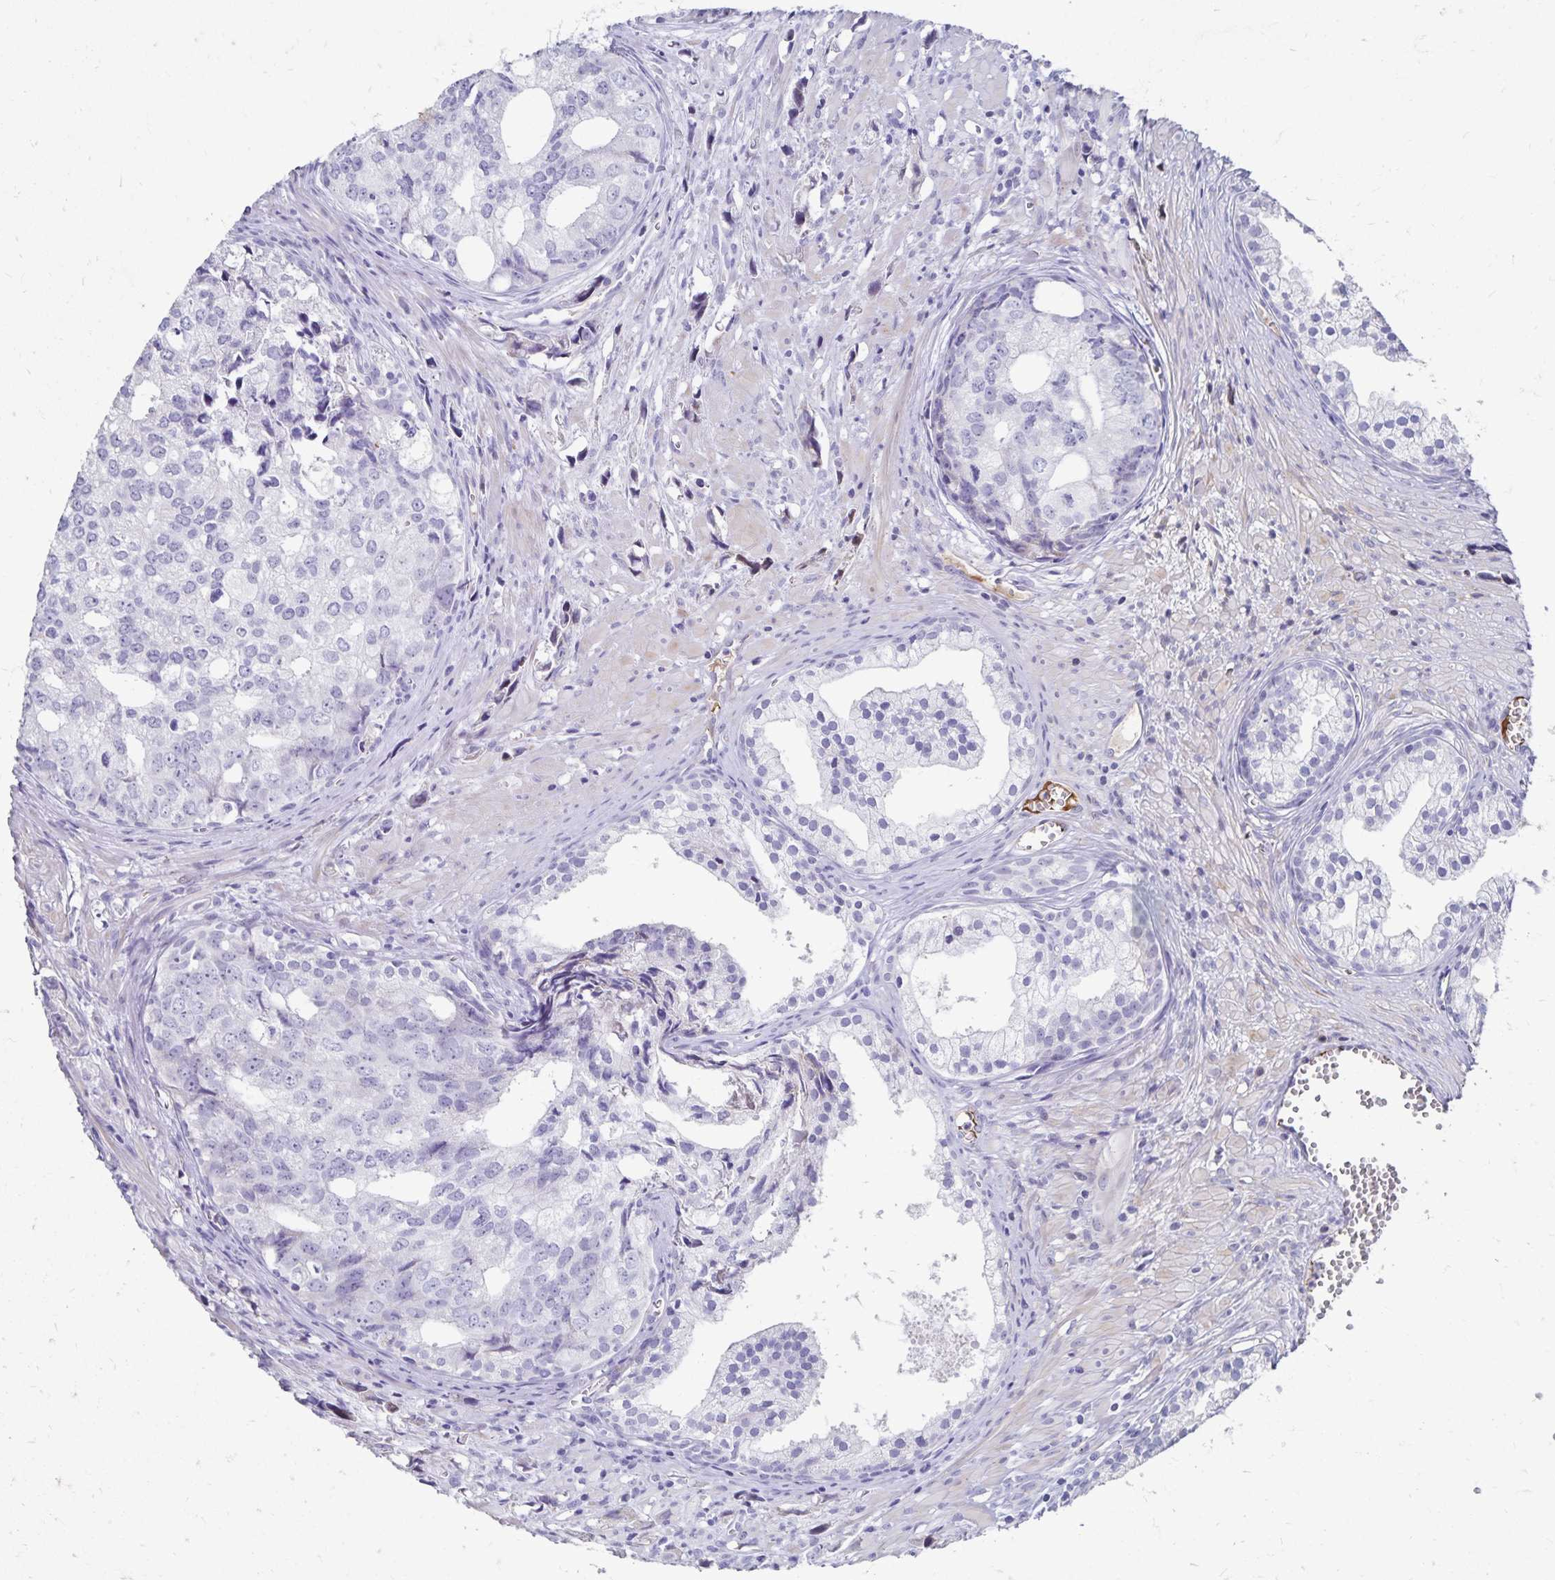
{"staining": {"intensity": "negative", "quantity": "none", "location": "none"}, "tissue": "prostate cancer", "cell_type": "Tumor cells", "image_type": "cancer", "snomed": [{"axis": "morphology", "description": "Adenocarcinoma, High grade"}, {"axis": "topography", "description": "Prostate"}], "caption": "The histopathology image displays no staining of tumor cells in prostate adenocarcinoma (high-grade). (Brightfield microscopy of DAB (3,3'-diaminobenzidine) immunohistochemistry at high magnification).", "gene": "NECAP1", "patient": {"sex": "male", "age": 58}}